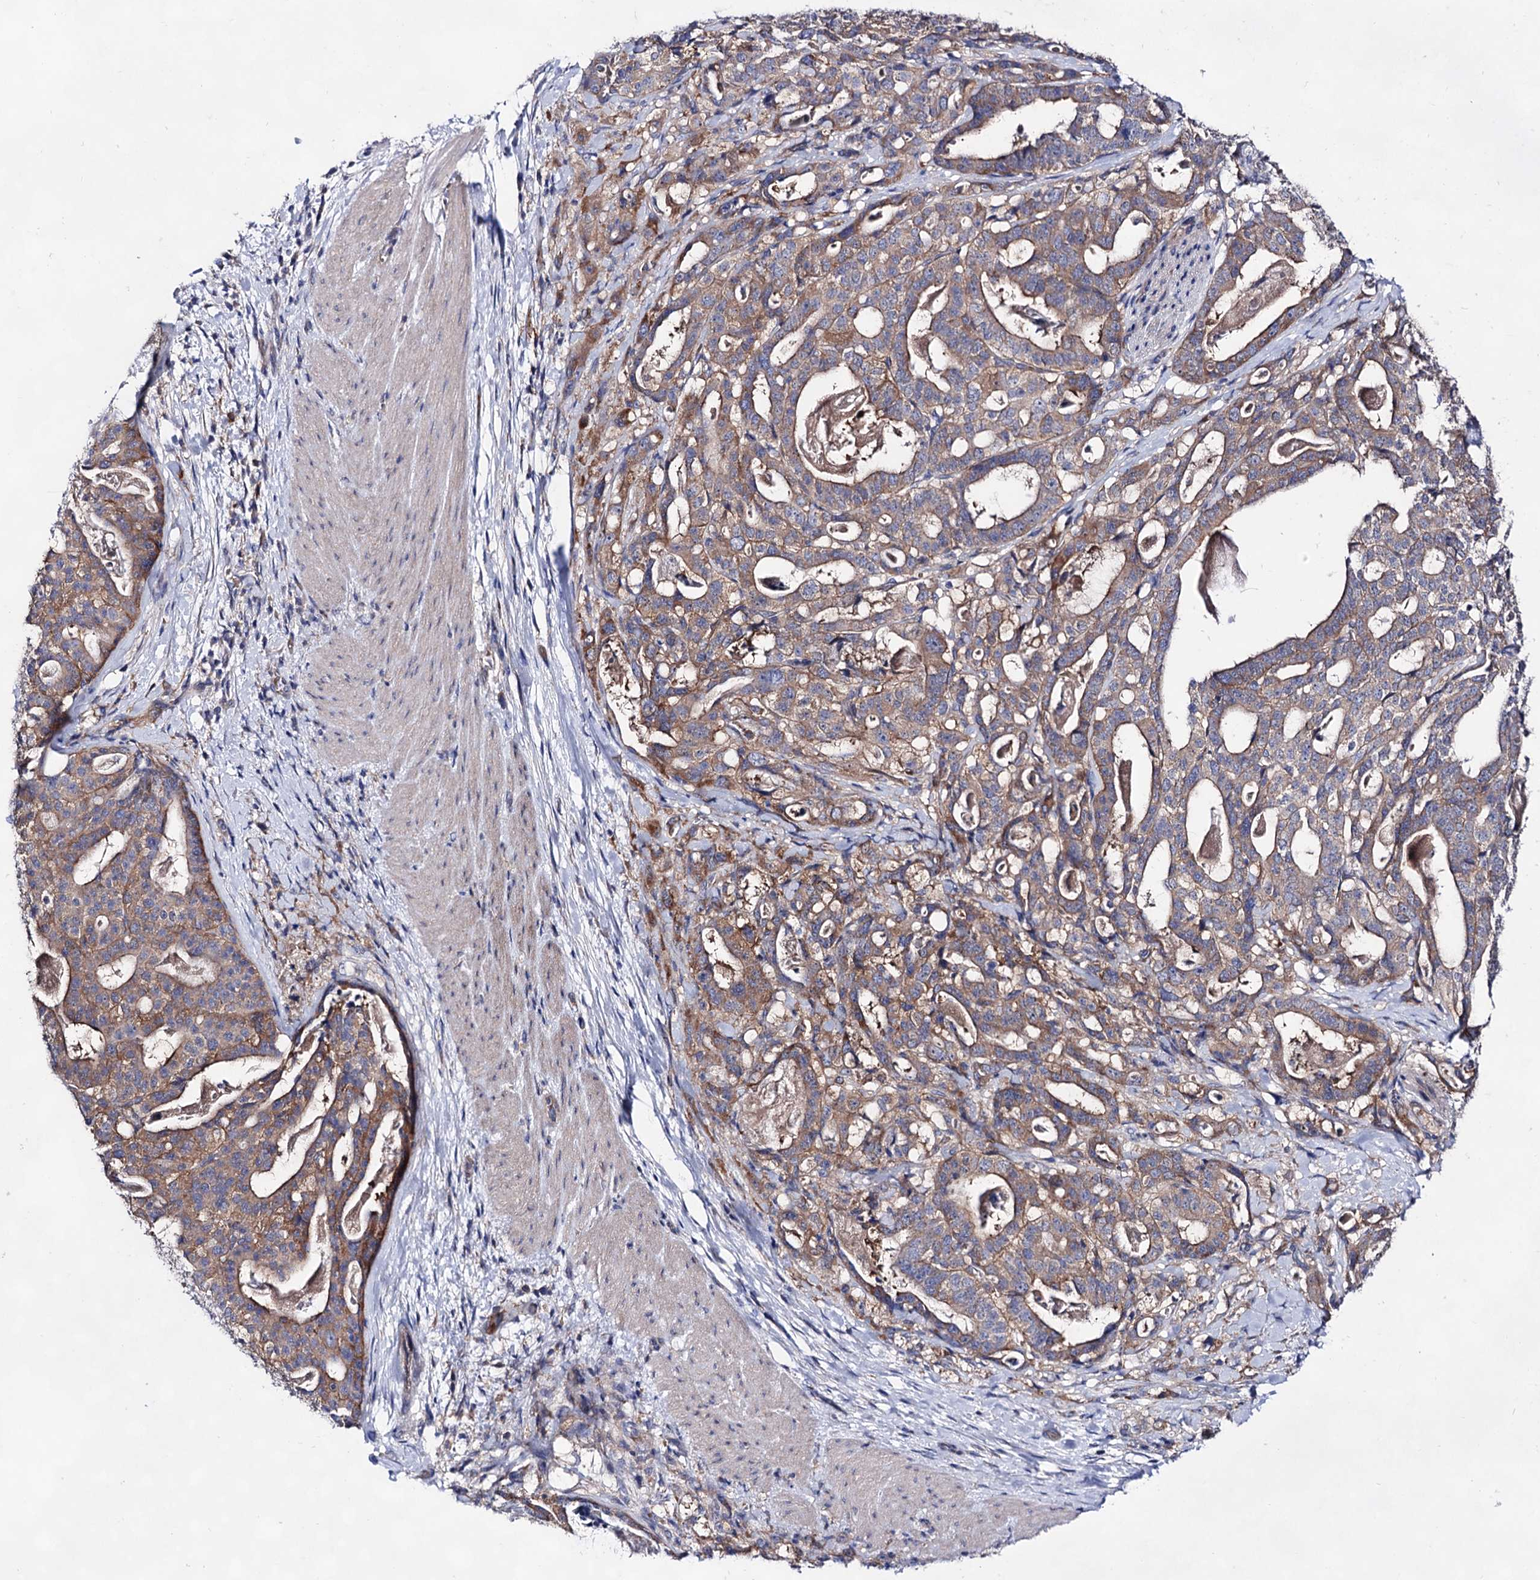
{"staining": {"intensity": "moderate", "quantity": ">75%", "location": "cytoplasmic/membranous"}, "tissue": "stomach cancer", "cell_type": "Tumor cells", "image_type": "cancer", "snomed": [{"axis": "morphology", "description": "Adenocarcinoma, NOS"}, {"axis": "topography", "description": "Stomach"}], "caption": "Immunohistochemistry (IHC) (DAB) staining of human stomach cancer (adenocarcinoma) exhibits moderate cytoplasmic/membranous protein expression in about >75% of tumor cells.", "gene": "PLIN1", "patient": {"sex": "male", "age": 48}}